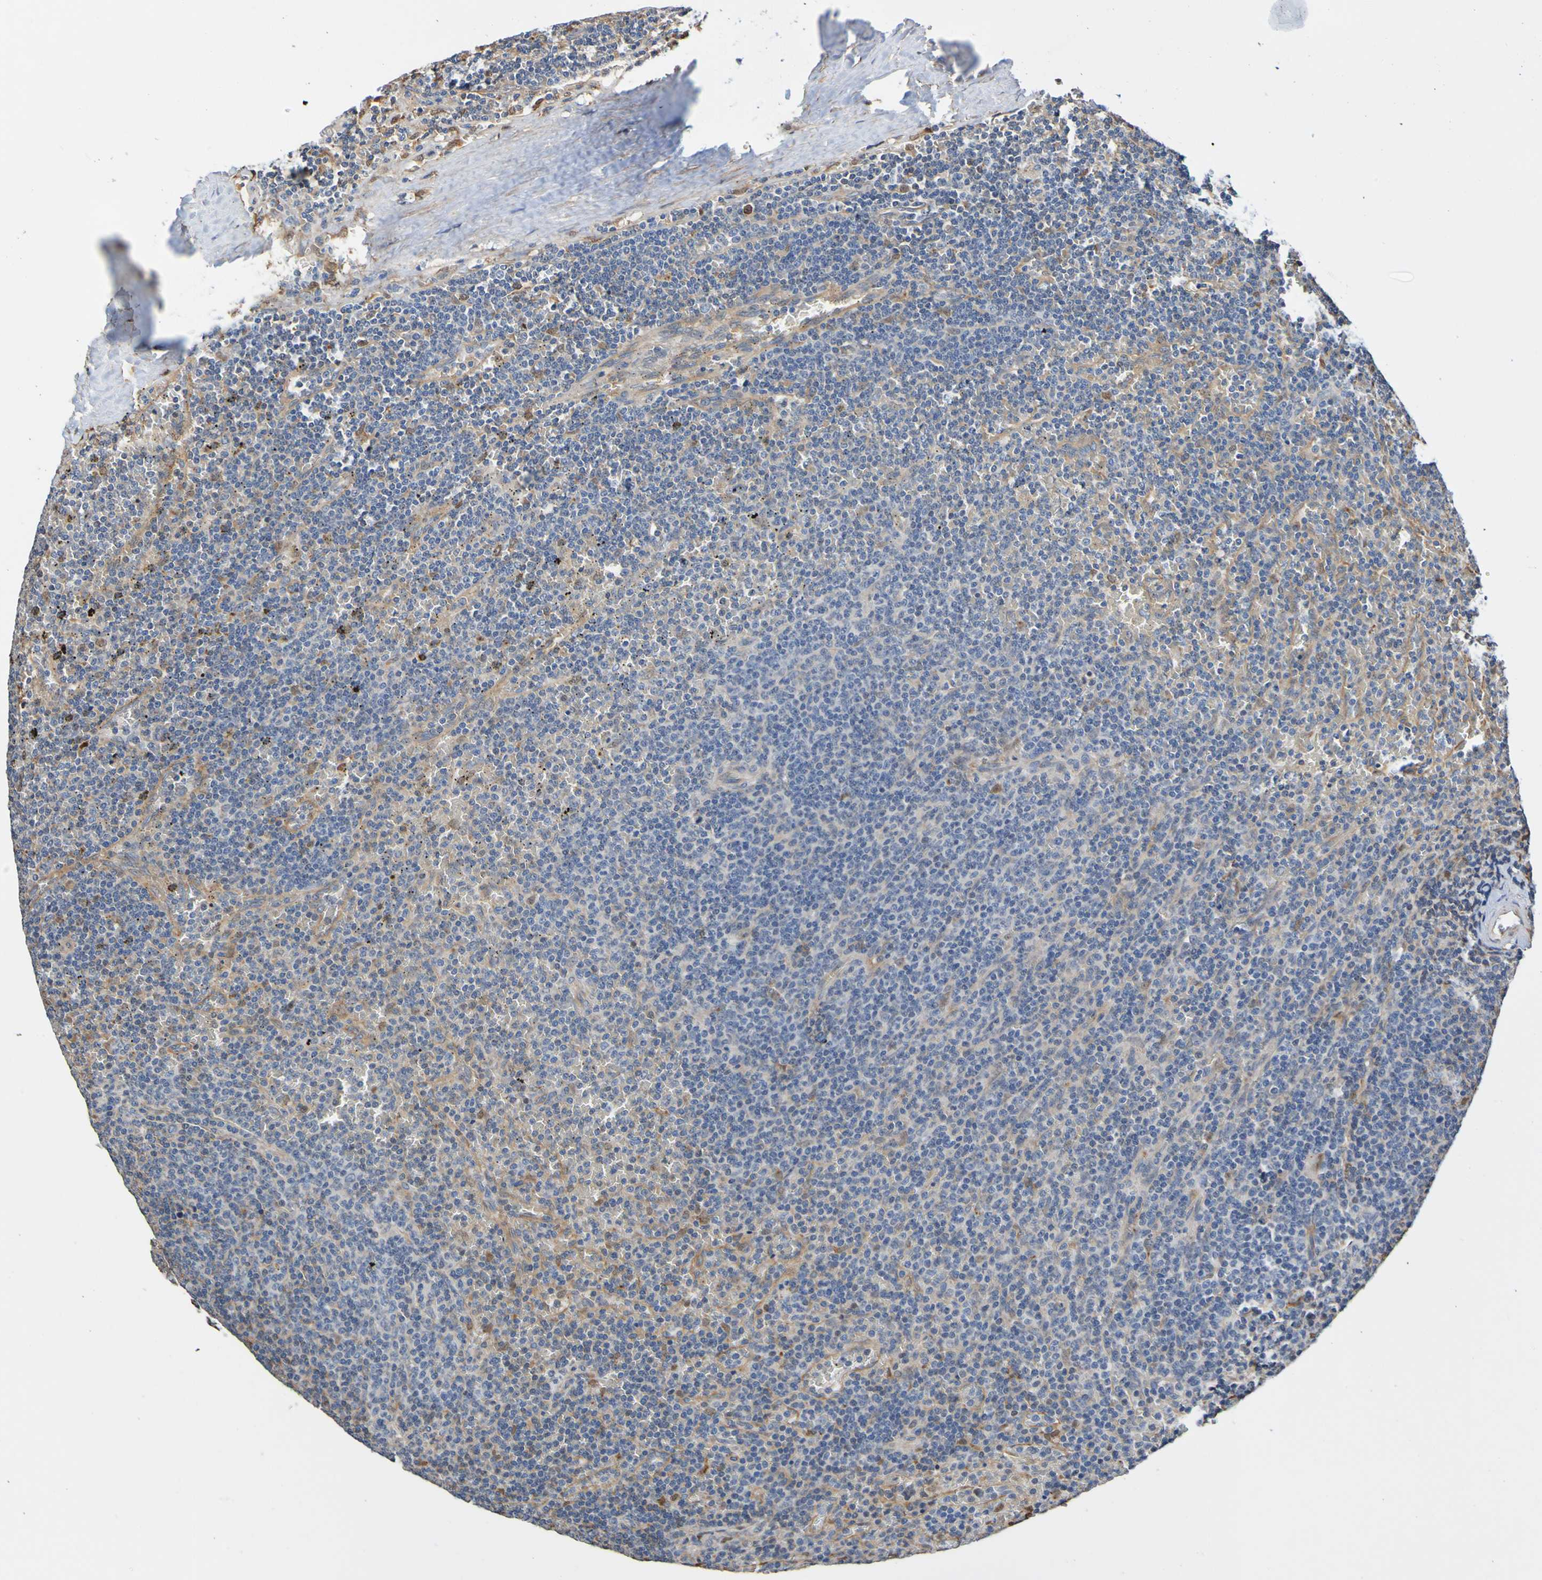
{"staining": {"intensity": "negative", "quantity": "none", "location": "none"}, "tissue": "lymphoma", "cell_type": "Tumor cells", "image_type": "cancer", "snomed": [{"axis": "morphology", "description": "Malignant lymphoma, non-Hodgkin's type, Low grade"}, {"axis": "topography", "description": "Spleen"}], "caption": "Immunohistochemical staining of lymphoma demonstrates no significant positivity in tumor cells.", "gene": "METAP2", "patient": {"sex": "female", "age": 50}}